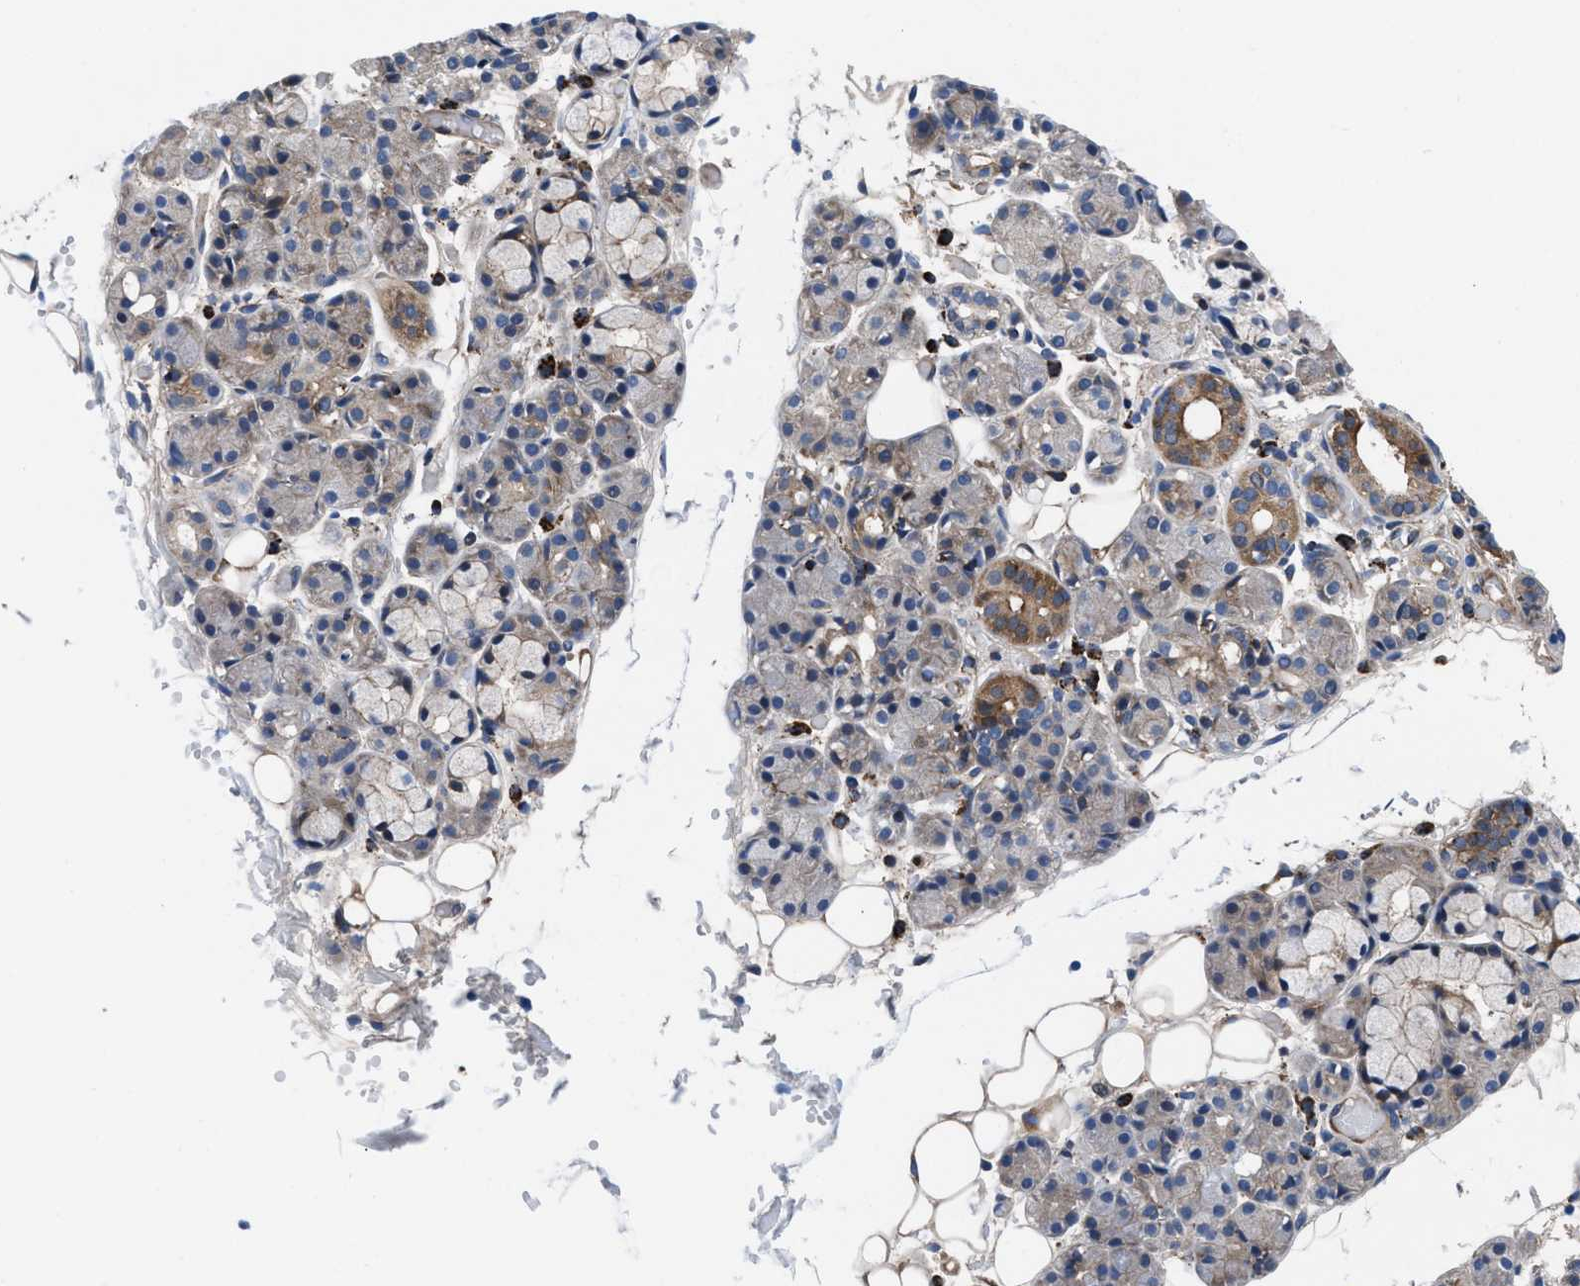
{"staining": {"intensity": "moderate", "quantity": "<25%", "location": "cytoplasmic/membranous"}, "tissue": "salivary gland", "cell_type": "Glandular cells", "image_type": "normal", "snomed": [{"axis": "morphology", "description": "Normal tissue, NOS"}, {"axis": "topography", "description": "Salivary gland"}], "caption": "Glandular cells show moderate cytoplasmic/membranous positivity in about <25% of cells in benign salivary gland.", "gene": "PRR15L", "patient": {"sex": "male", "age": 63}}